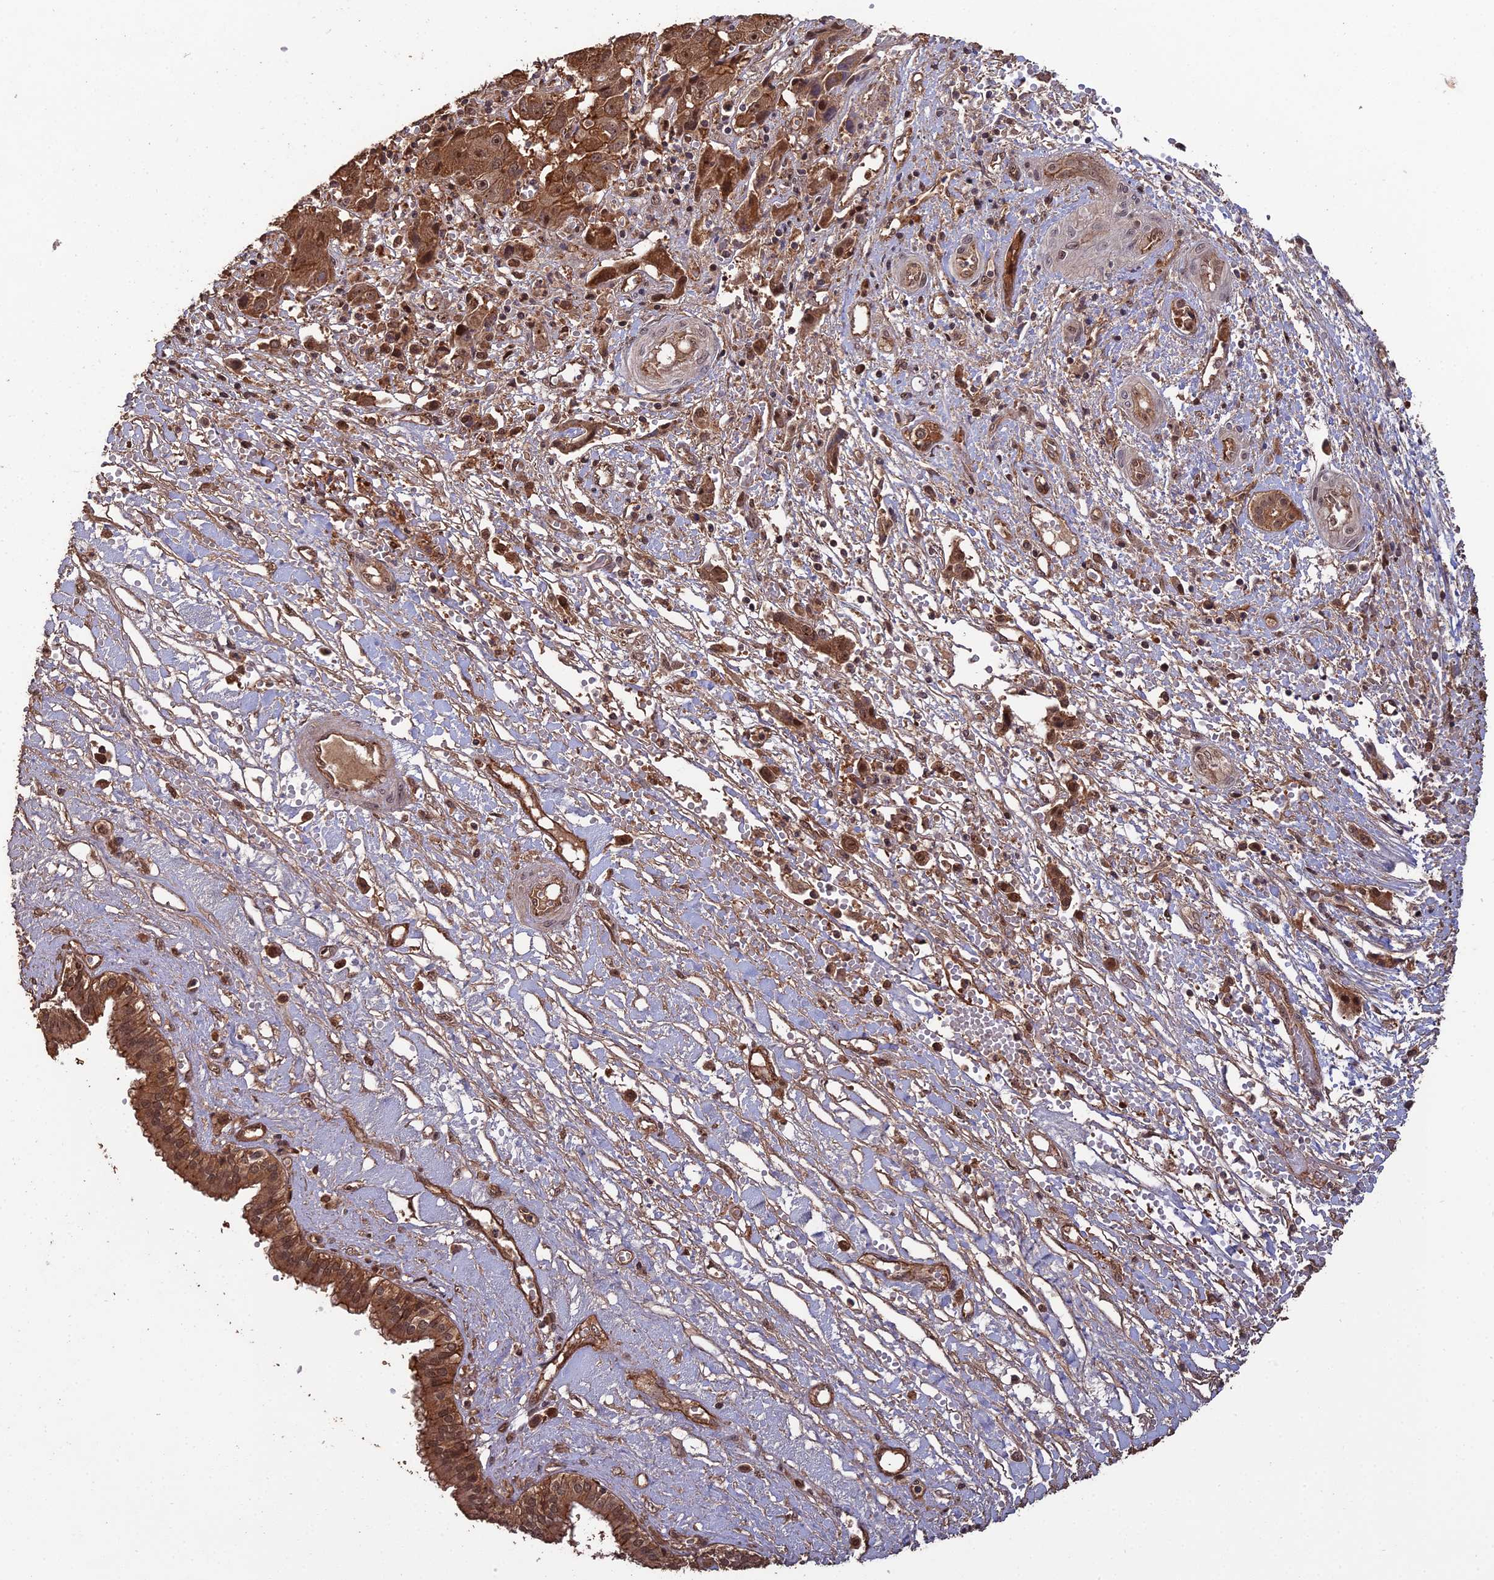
{"staining": {"intensity": "moderate", "quantity": ">75%", "location": "cytoplasmic/membranous,nuclear"}, "tissue": "liver cancer", "cell_type": "Tumor cells", "image_type": "cancer", "snomed": [{"axis": "morphology", "description": "Cholangiocarcinoma"}, {"axis": "topography", "description": "Liver"}], "caption": "This is an image of IHC staining of cholangiocarcinoma (liver), which shows moderate staining in the cytoplasmic/membranous and nuclear of tumor cells.", "gene": "RALGAPA2", "patient": {"sex": "male", "age": 67}}